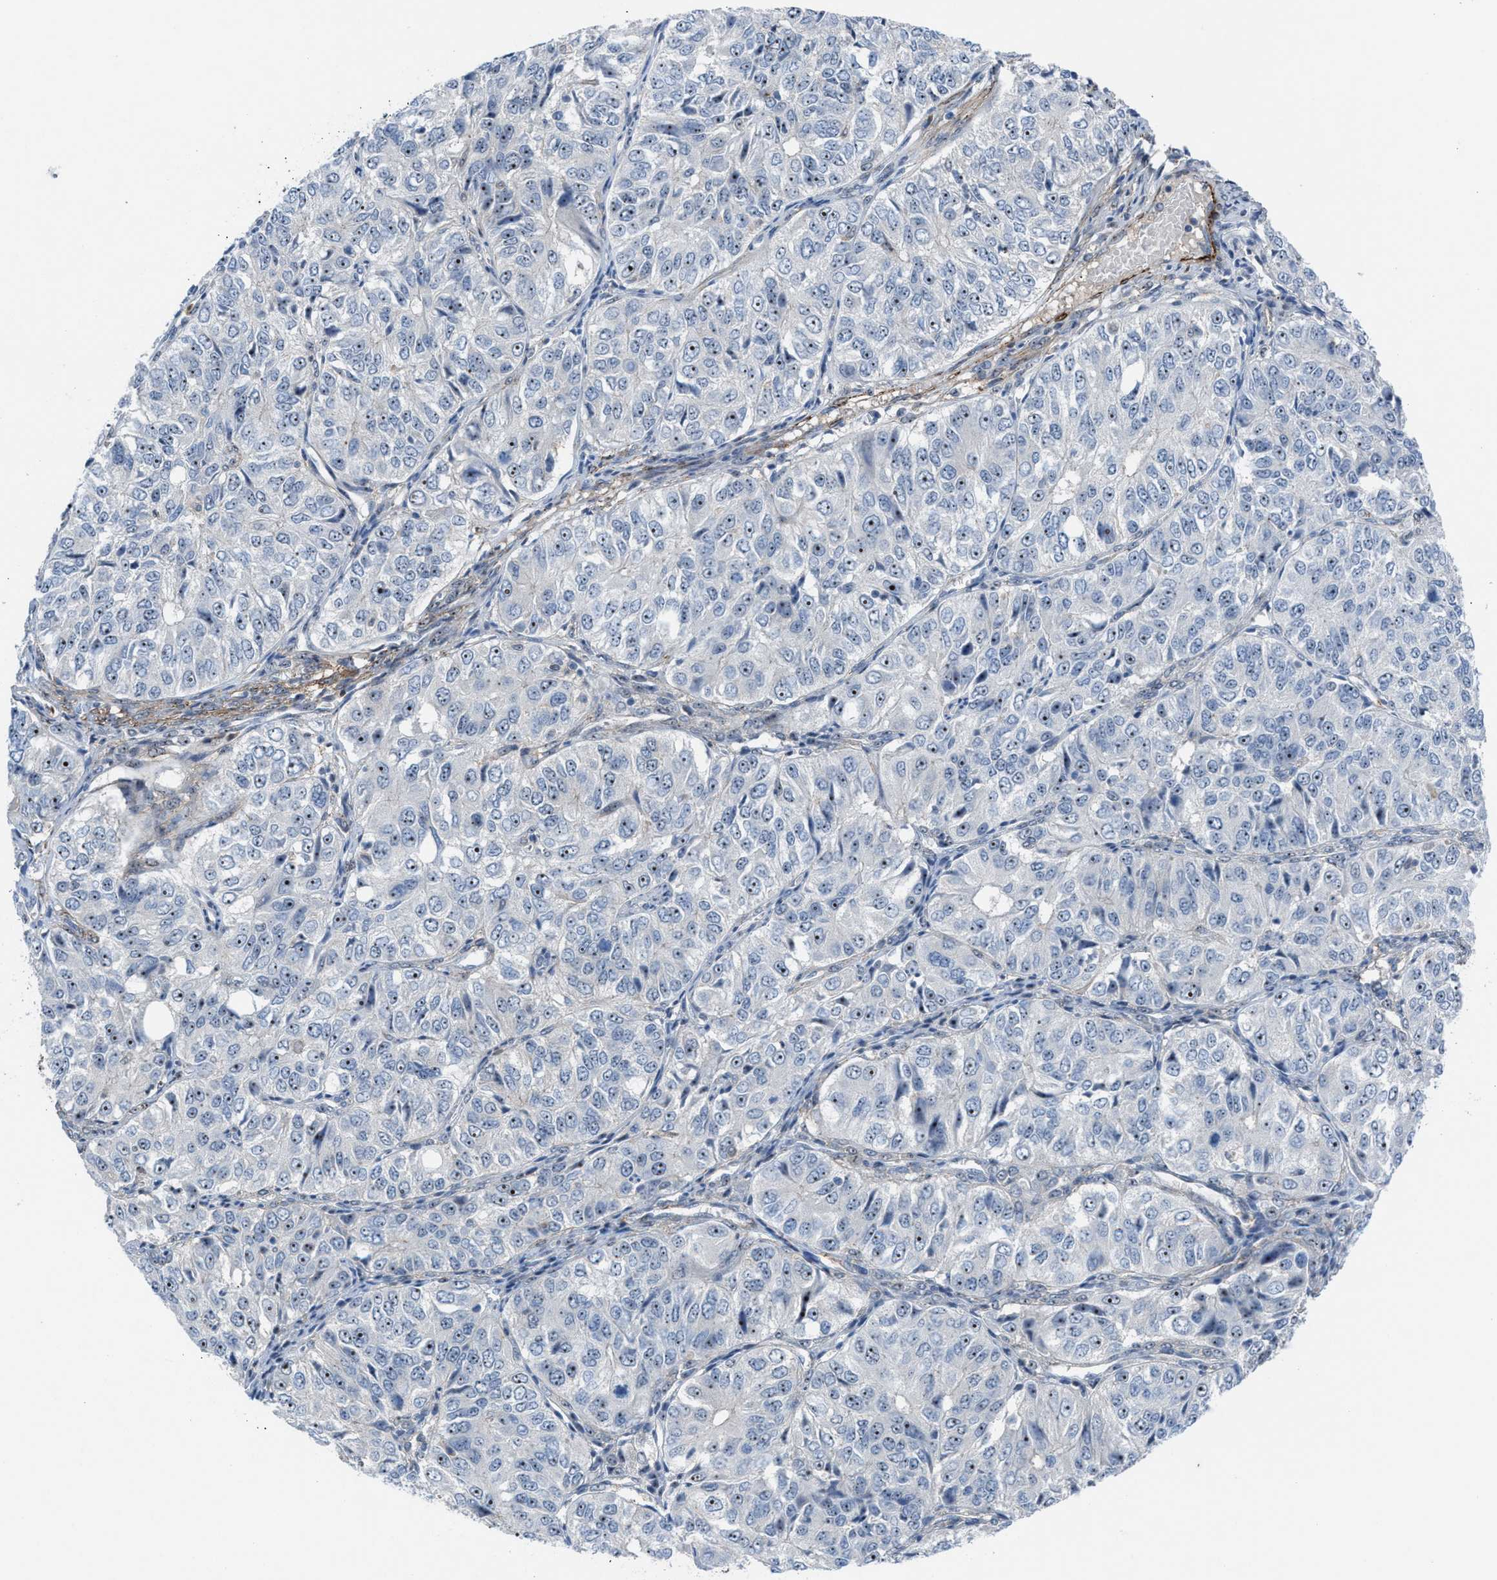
{"staining": {"intensity": "moderate", "quantity": "25%-75%", "location": "nuclear"}, "tissue": "ovarian cancer", "cell_type": "Tumor cells", "image_type": "cancer", "snomed": [{"axis": "morphology", "description": "Carcinoma, endometroid"}, {"axis": "topography", "description": "Ovary"}], "caption": "An IHC micrograph of tumor tissue is shown. Protein staining in brown shows moderate nuclear positivity in endometroid carcinoma (ovarian) within tumor cells.", "gene": "NQO2", "patient": {"sex": "female", "age": 51}}